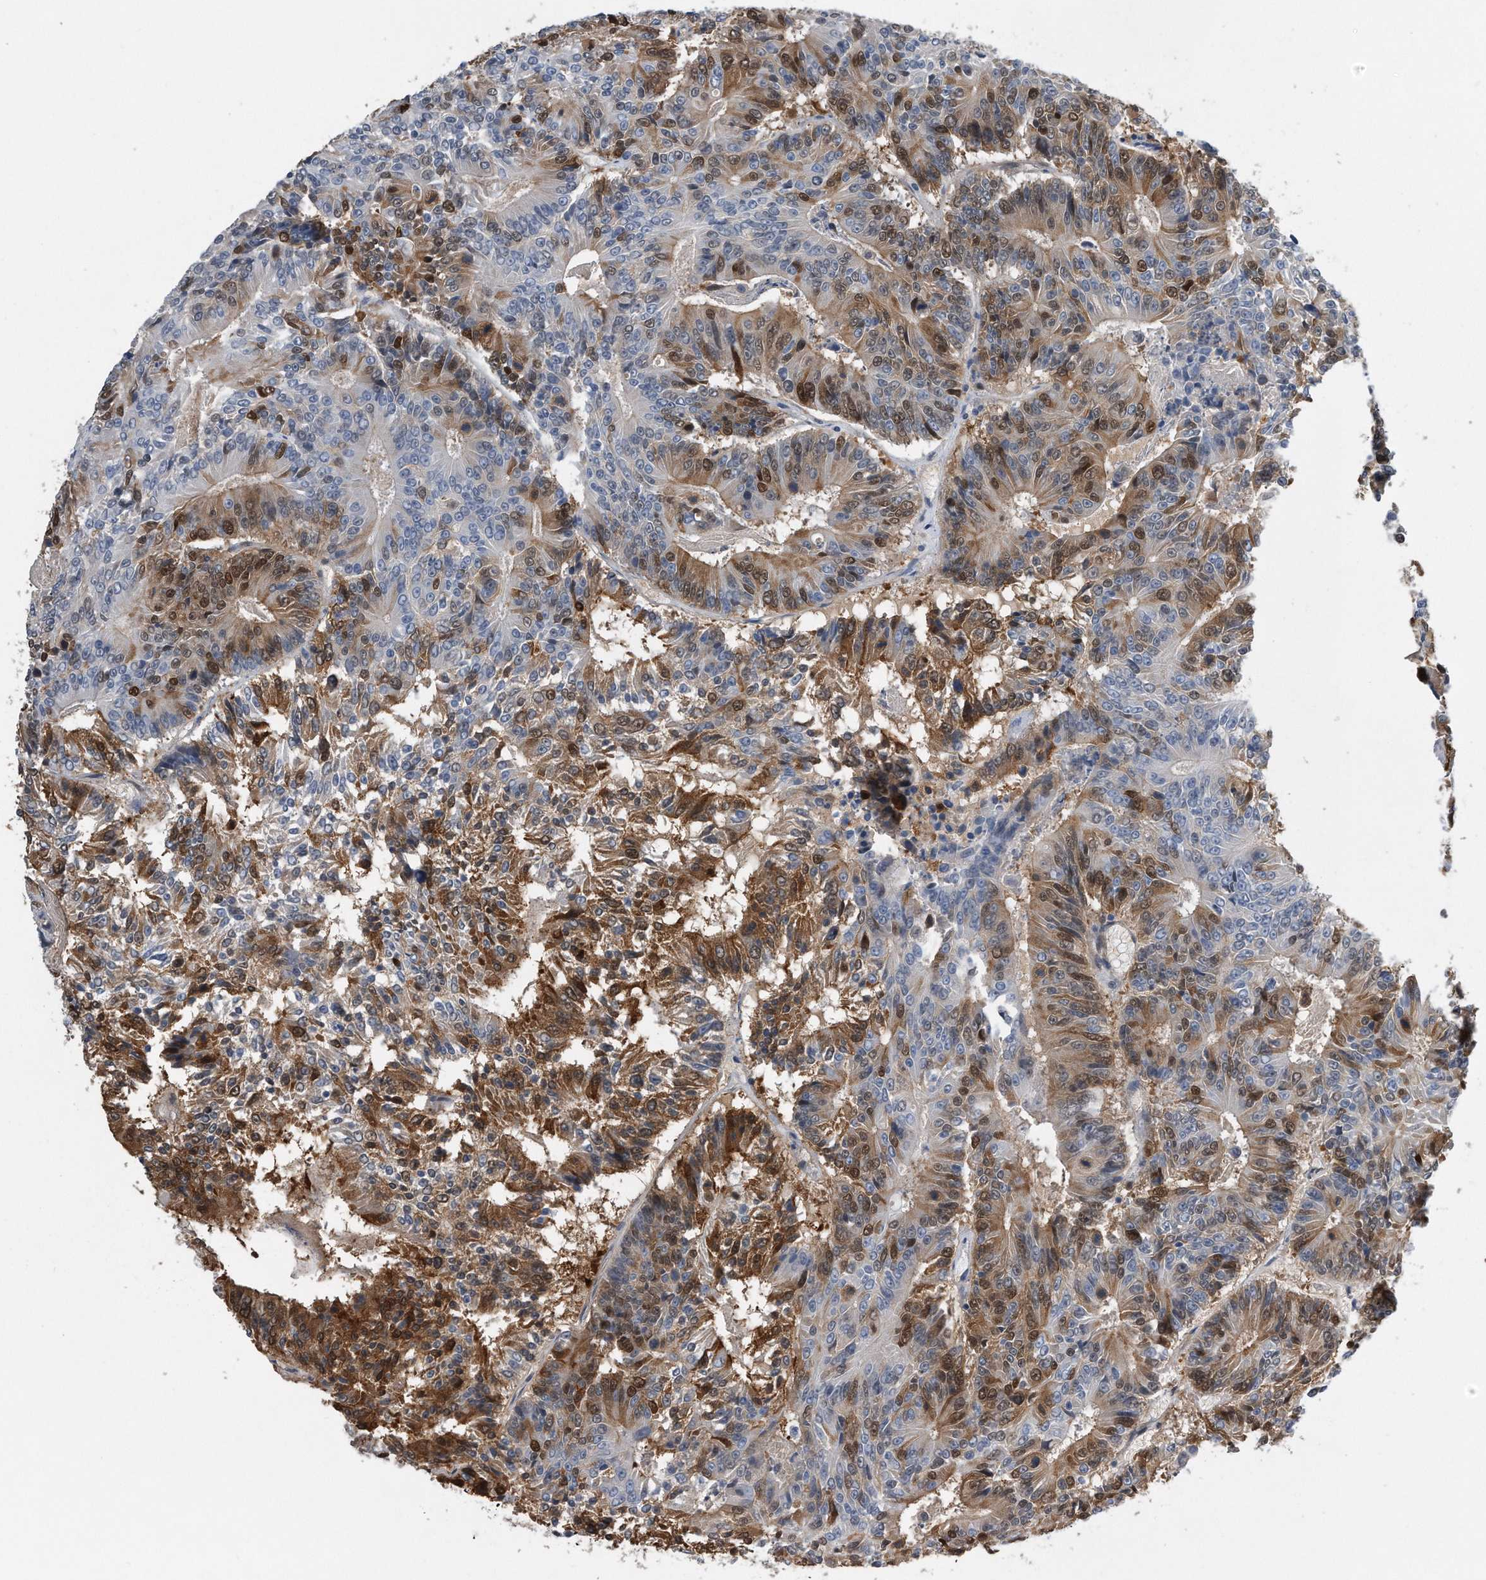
{"staining": {"intensity": "strong", "quantity": "25%-75%", "location": "cytoplasmic/membranous,nuclear"}, "tissue": "colorectal cancer", "cell_type": "Tumor cells", "image_type": "cancer", "snomed": [{"axis": "morphology", "description": "Adenocarcinoma, NOS"}, {"axis": "topography", "description": "Colon"}], "caption": "A brown stain labels strong cytoplasmic/membranous and nuclear positivity of a protein in colorectal cancer tumor cells.", "gene": "PCNA", "patient": {"sex": "male", "age": 83}}